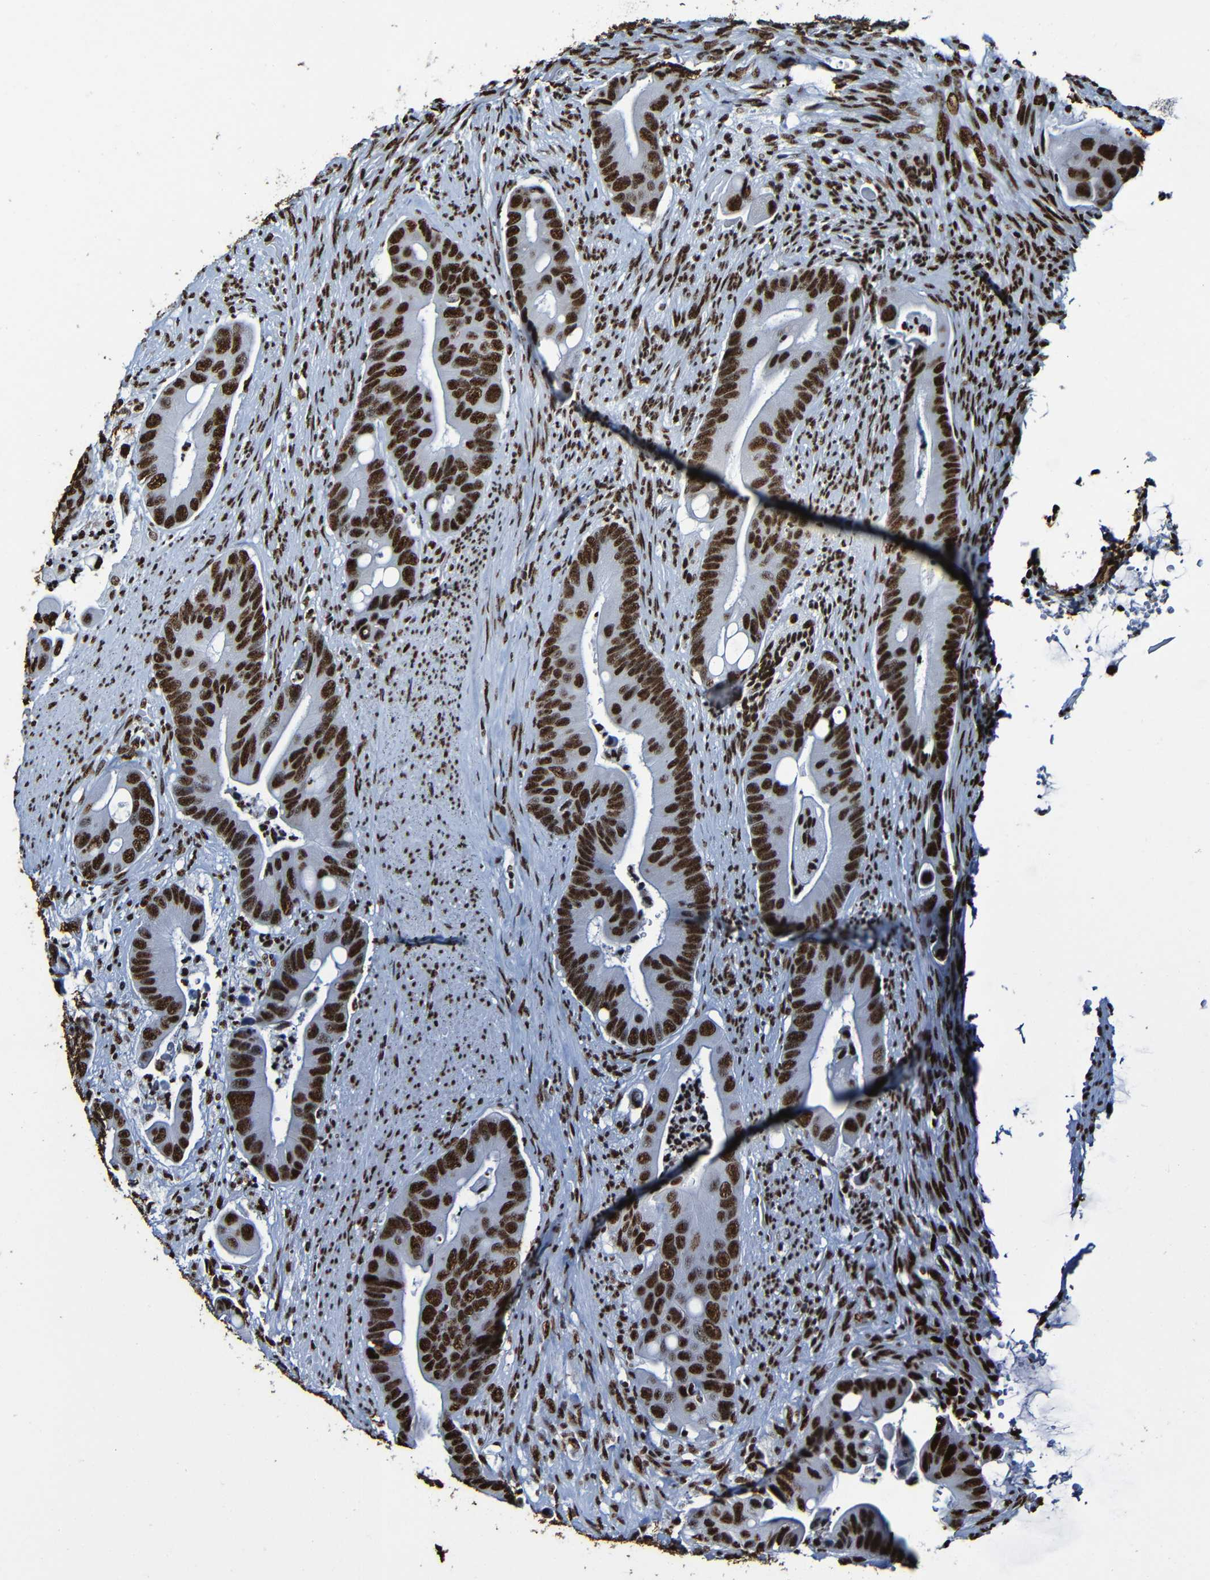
{"staining": {"intensity": "strong", "quantity": ">75%", "location": "nuclear"}, "tissue": "colorectal cancer", "cell_type": "Tumor cells", "image_type": "cancer", "snomed": [{"axis": "morphology", "description": "Adenocarcinoma, NOS"}, {"axis": "topography", "description": "Rectum"}], "caption": "Protein expression analysis of adenocarcinoma (colorectal) exhibits strong nuclear expression in approximately >75% of tumor cells. (DAB = brown stain, brightfield microscopy at high magnification).", "gene": "SRSF3", "patient": {"sex": "female", "age": 57}}